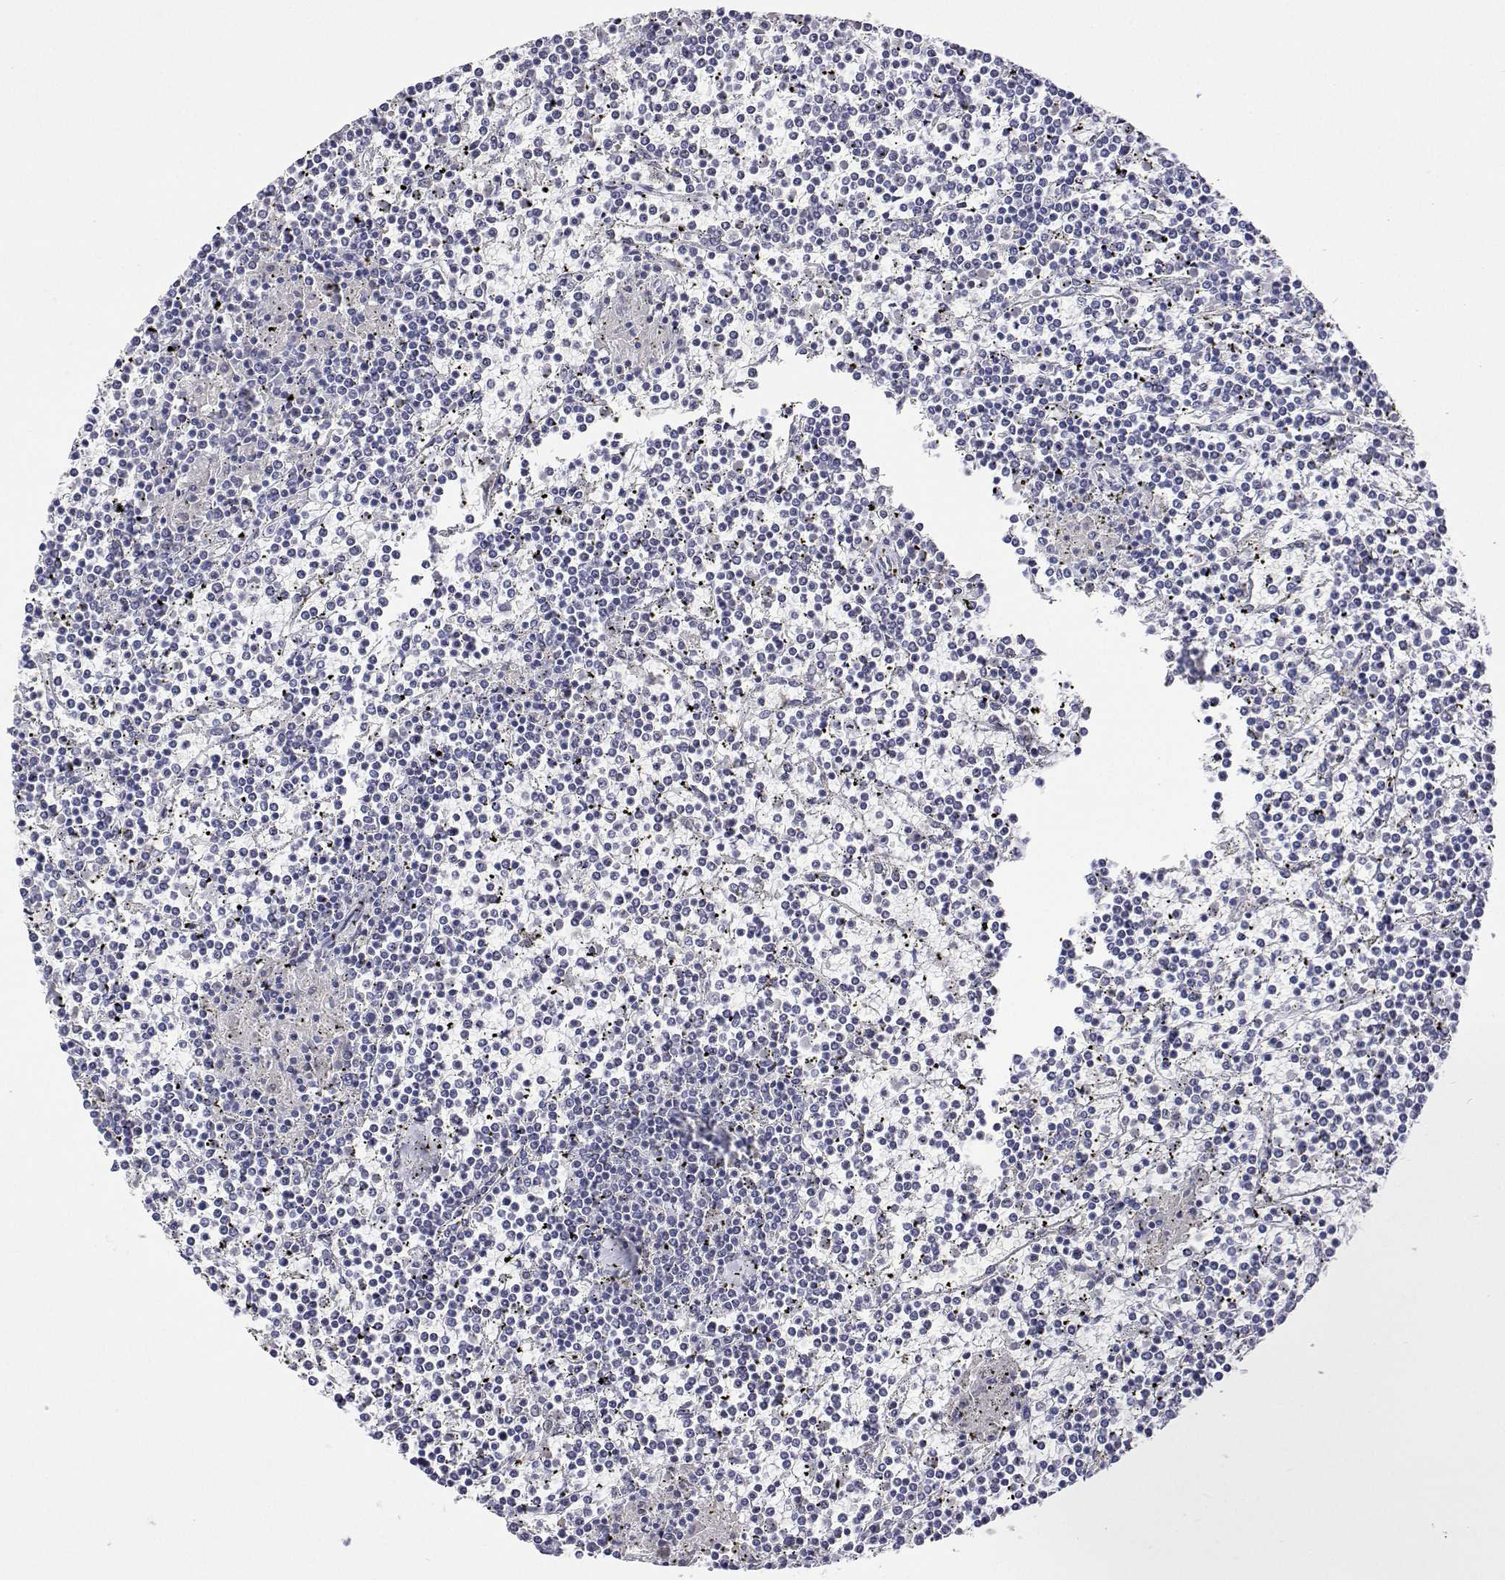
{"staining": {"intensity": "negative", "quantity": "none", "location": "none"}, "tissue": "lymphoma", "cell_type": "Tumor cells", "image_type": "cancer", "snomed": [{"axis": "morphology", "description": "Malignant lymphoma, non-Hodgkin's type, Low grade"}, {"axis": "topography", "description": "Spleen"}], "caption": "Human lymphoma stained for a protein using immunohistochemistry exhibits no positivity in tumor cells.", "gene": "PLCB1", "patient": {"sex": "female", "age": 19}}